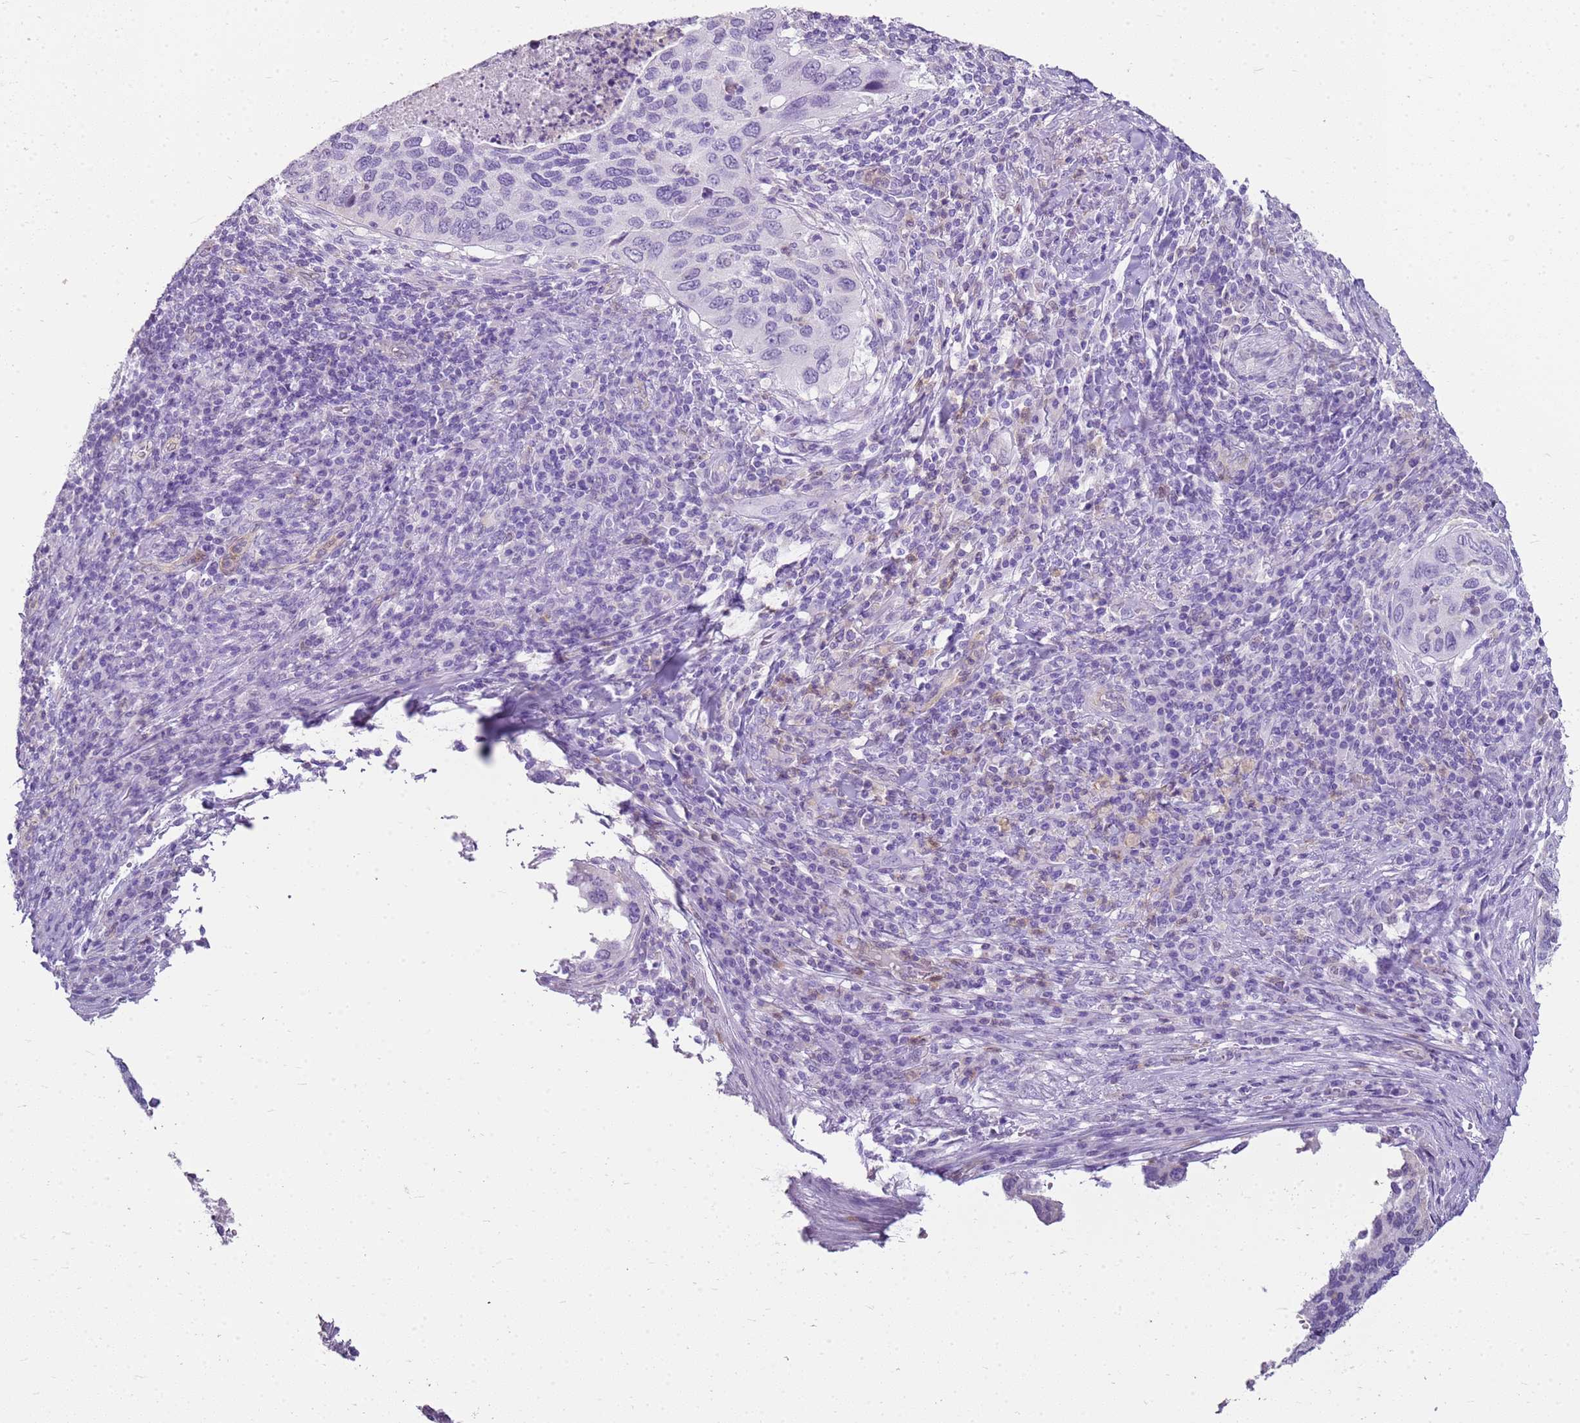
{"staining": {"intensity": "negative", "quantity": "none", "location": "none"}, "tissue": "cervical cancer", "cell_type": "Tumor cells", "image_type": "cancer", "snomed": [{"axis": "morphology", "description": "Squamous cell carcinoma, NOS"}, {"axis": "topography", "description": "Cervix"}], "caption": "Immunohistochemical staining of cervical cancer (squamous cell carcinoma) shows no significant positivity in tumor cells.", "gene": "SULT1E1", "patient": {"sex": "female", "age": 38}}